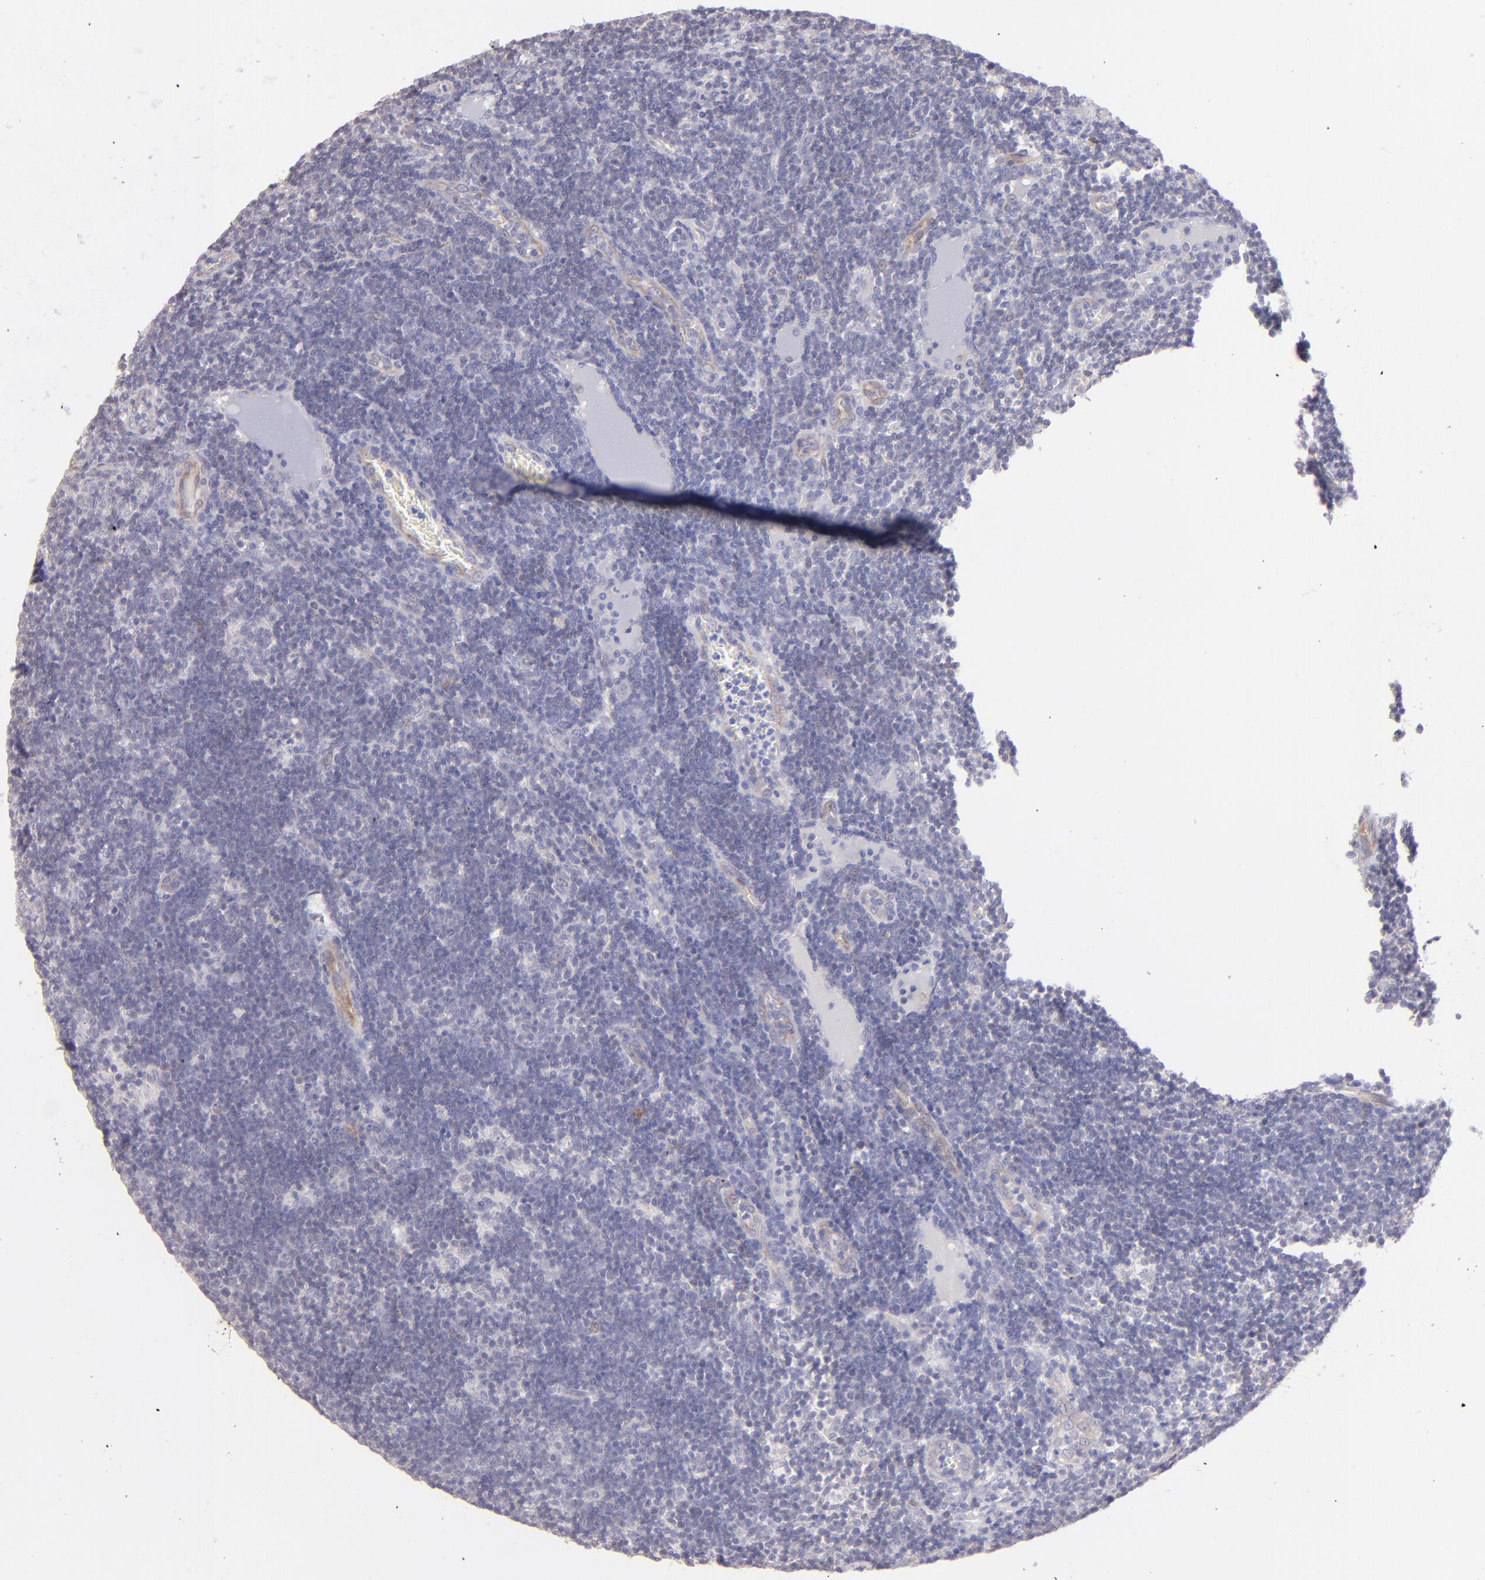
{"staining": {"intensity": "moderate", "quantity": "<25%", "location": "cytoplasmic/membranous"}, "tissue": "lymph node", "cell_type": "Non-germinal center cells", "image_type": "normal", "snomed": [{"axis": "morphology", "description": "Normal tissue, NOS"}, {"axis": "morphology", "description": "Inflammation, NOS"}, {"axis": "topography", "description": "Lymph node"}, {"axis": "topography", "description": "Salivary gland"}], "caption": "Benign lymph node reveals moderate cytoplasmic/membranous staining in about <25% of non-germinal center cells, visualized by immunohistochemistry. The staining is performed using DAB brown chromogen to label protein expression. The nuclei are counter-stained blue using hematoxylin.", "gene": "SH2D4A", "patient": {"sex": "male", "age": 3}}